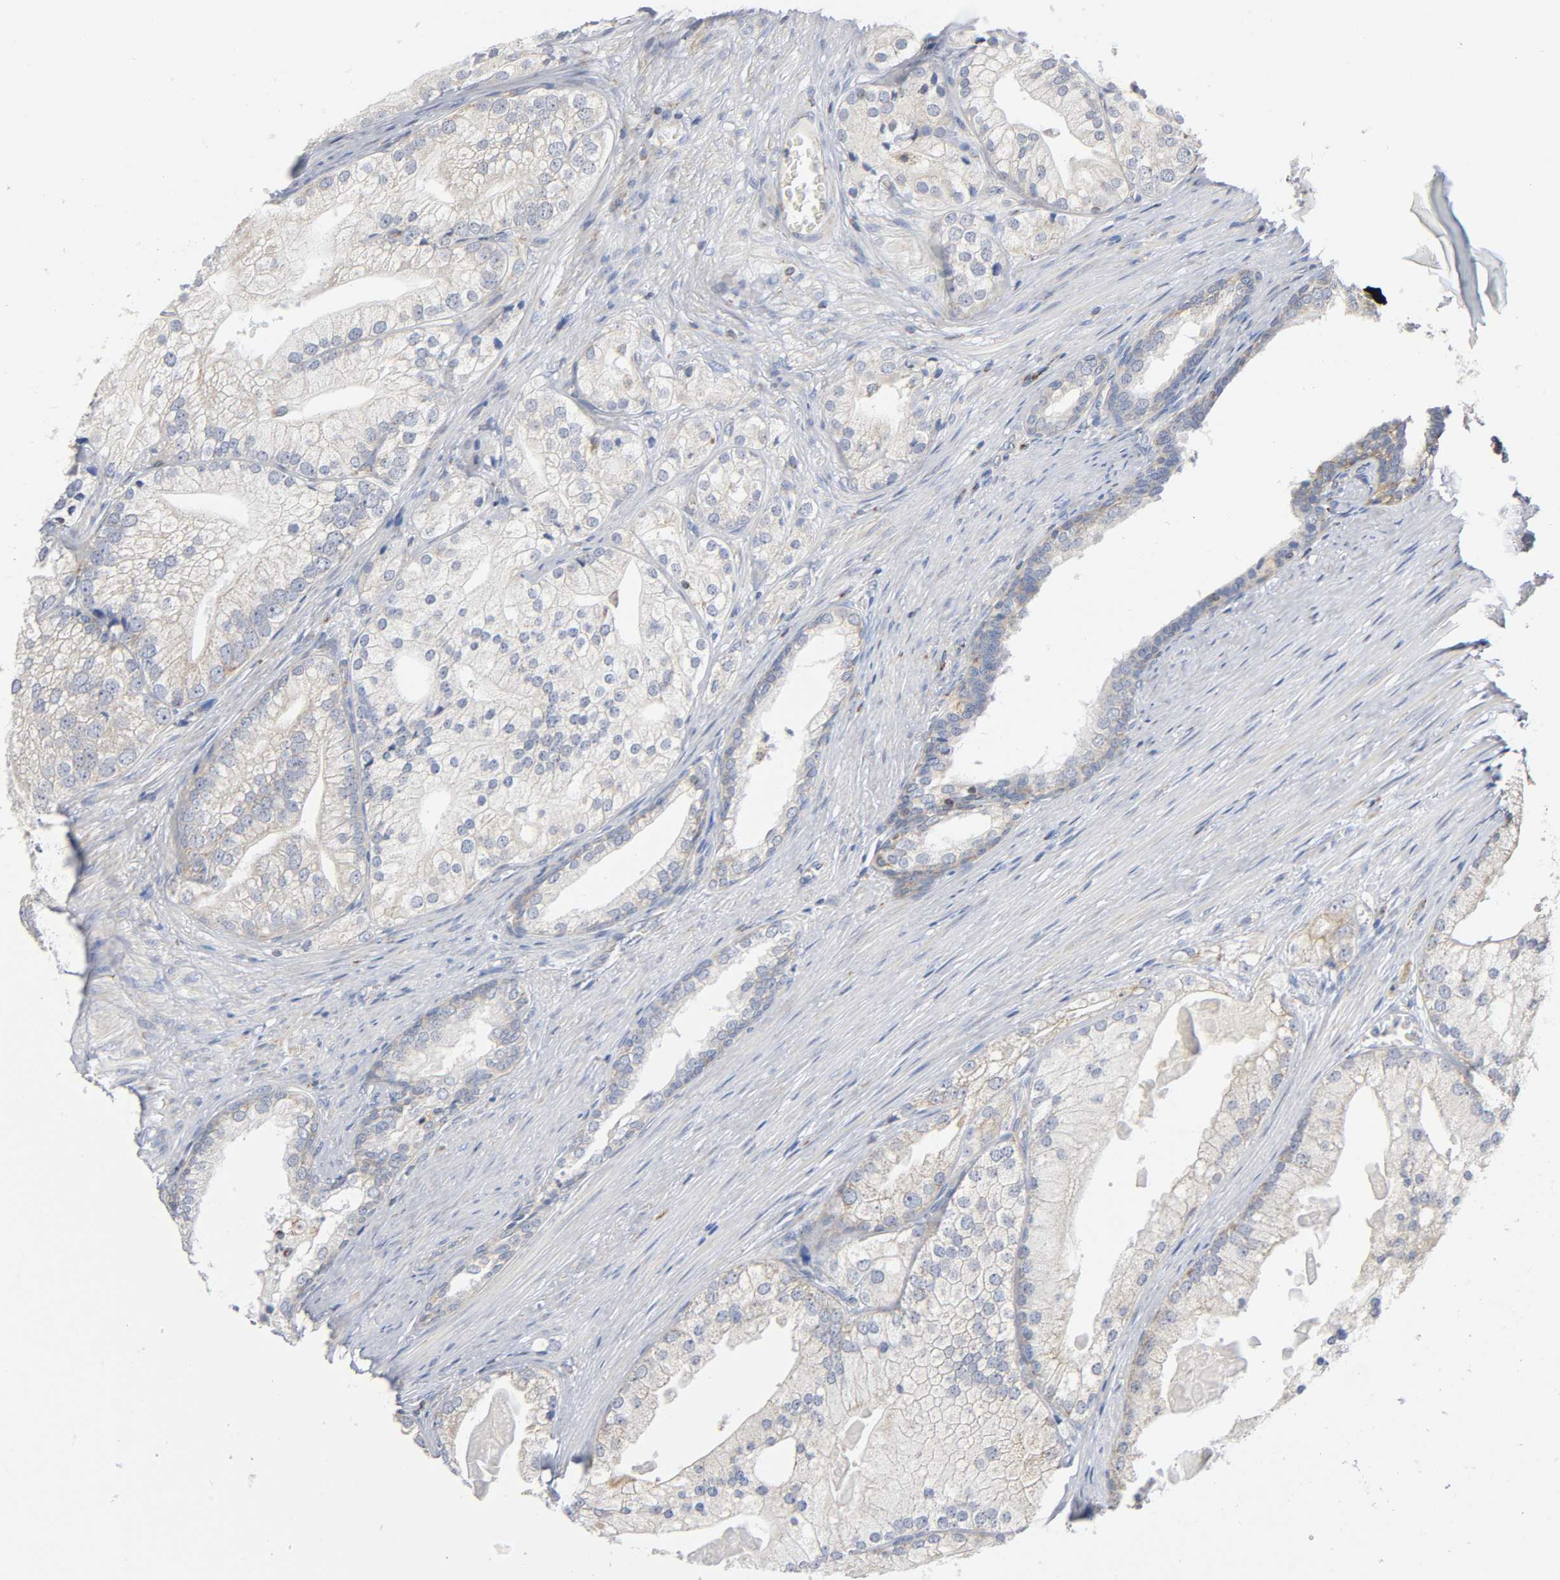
{"staining": {"intensity": "negative", "quantity": "none", "location": "none"}, "tissue": "prostate cancer", "cell_type": "Tumor cells", "image_type": "cancer", "snomed": [{"axis": "morphology", "description": "Adenocarcinoma, Low grade"}, {"axis": "topography", "description": "Prostate"}], "caption": "Immunohistochemistry image of neoplastic tissue: prostate adenocarcinoma (low-grade) stained with DAB reveals no significant protein expression in tumor cells. Nuclei are stained in blue.", "gene": "BAK1", "patient": {"sex": "male", "age": 69}}